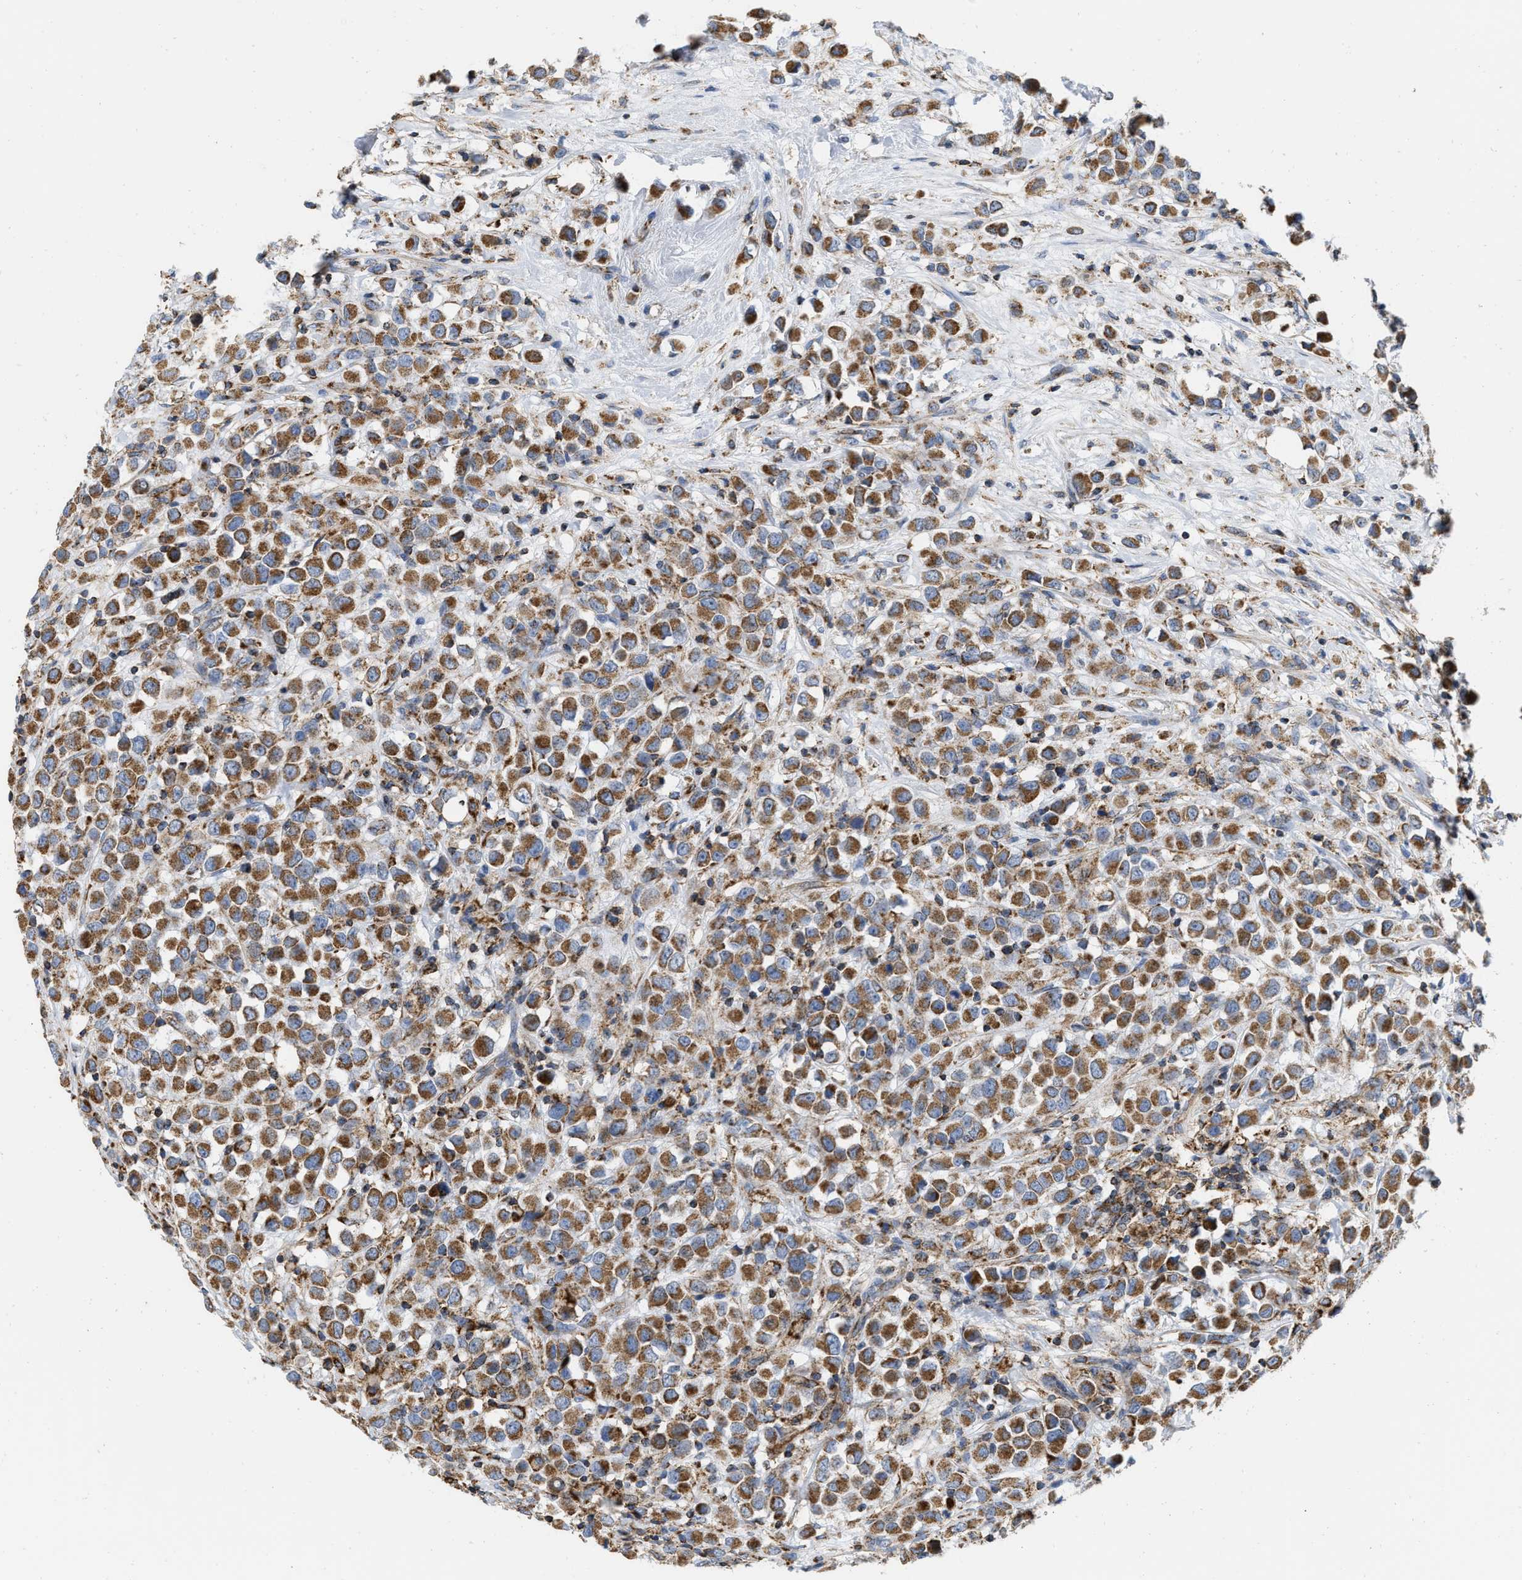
{"staining": {"intensity": "strong", "quantity": ">75%", "location": "cytoplasmic/membranous"}, "tissue": "breast cancer", "cell_type": "Tumor cells", "image_type": "cancer", "snomed": [{"axis": "morphology", "description": "Duct carcinoma"}, {"axis": "topography", "description": "Breast"}], "caption": "Immunohistochemistry staining of infiltrating ductal carcinoma (breast), which exhibits high levels of strong cytoplasmic/membranous expression in about >75% of tumor cells indicating strong cytoplasmic/membranous protein positivity. The staining was performed using DAB (brown) for protein detection and nuclei were counterstained in hematoxylin (blue).", "gene": "GRB10", "patient": {"sex": "female", "age": 61}}